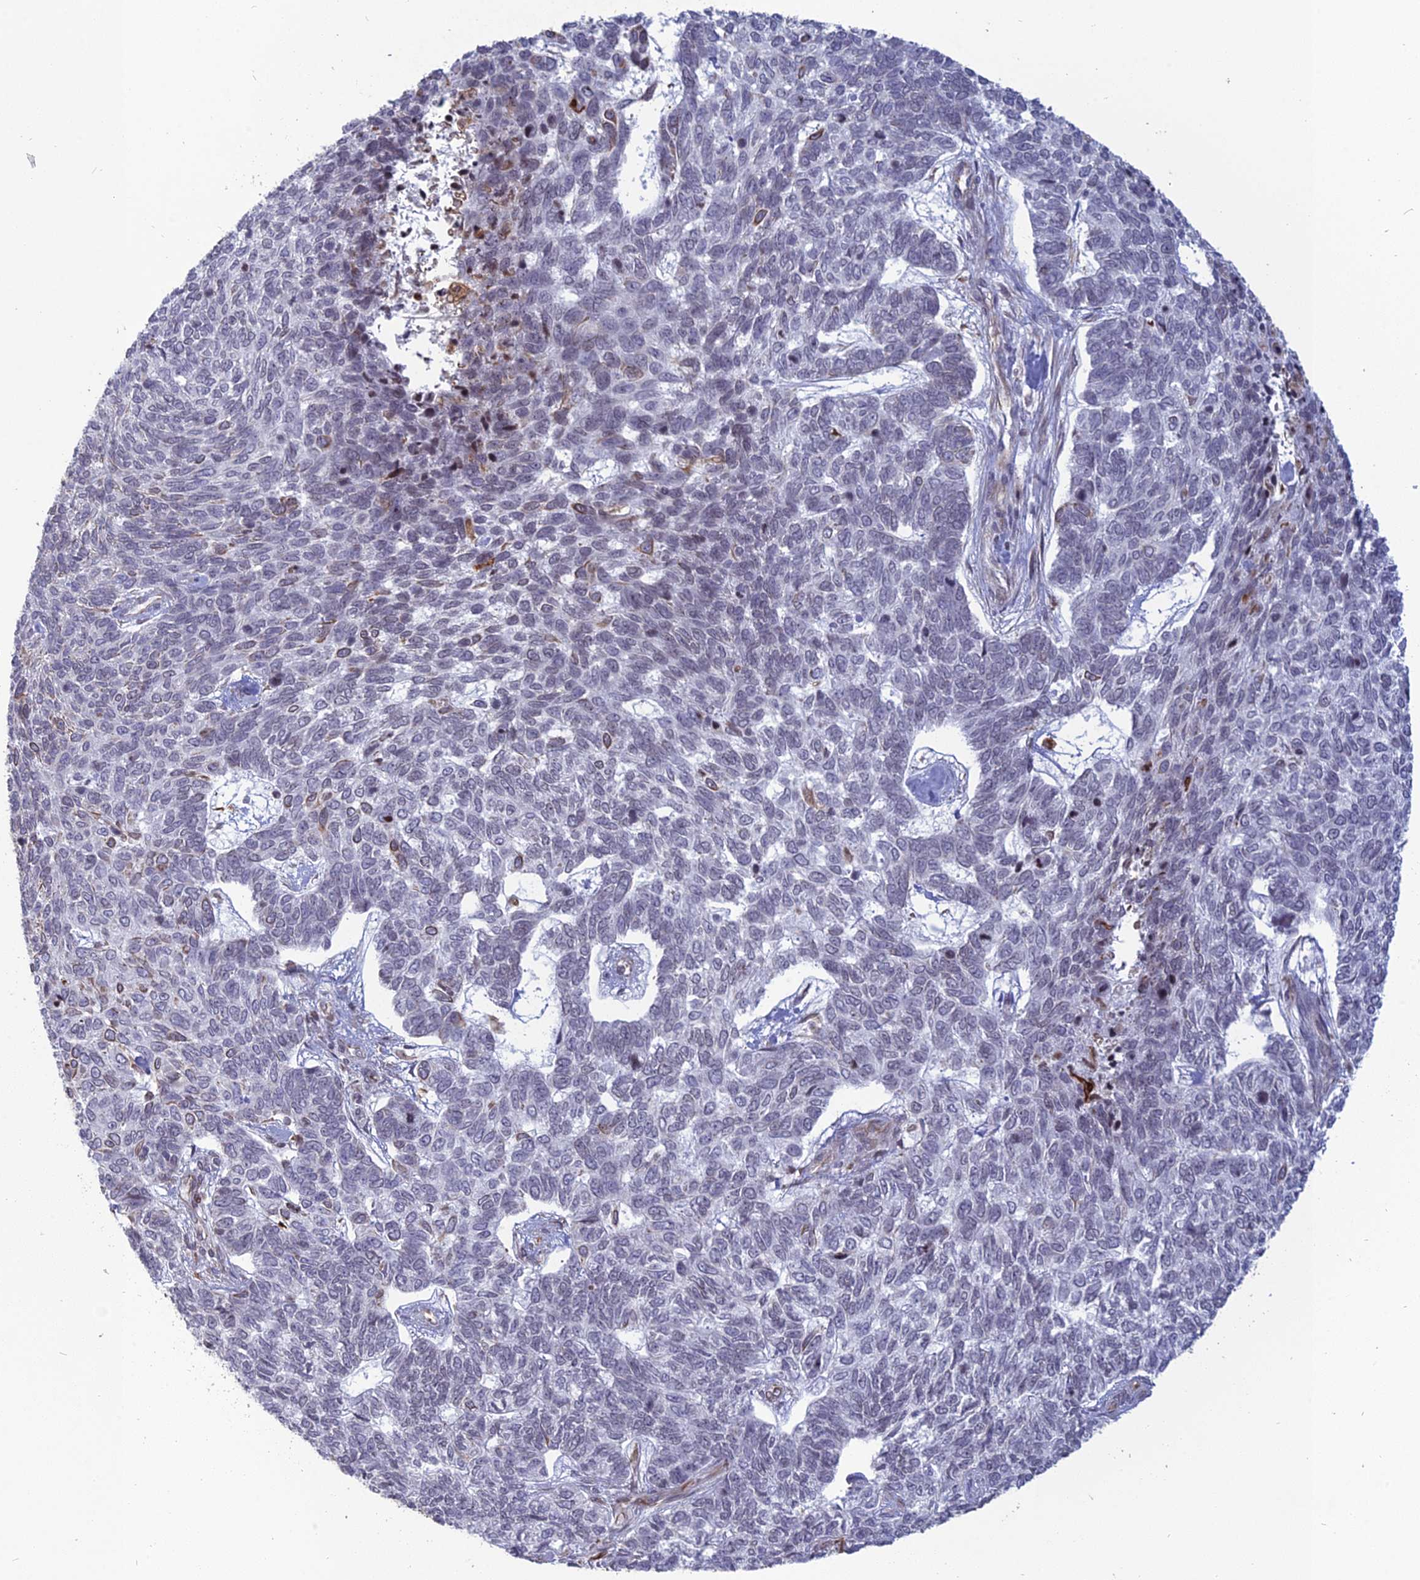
{"staining": {"intensity": "negative", "quantity": "none", "location": "none"}, "tissue": "skin cancer", "cell_type": "Tumor cells", "image_type": "cancer", "snomed": [{"axis": "morphology", "description": "Basal cell carcinoma"}, {"axis": "topography", "description": "Skin"}], "caption": "Micrograph shows no protein staining in tumor cells of skin basal cell carcinoma tissue.", "gene": "APOBR", "patient": {"sex": "female", "age": 65}}